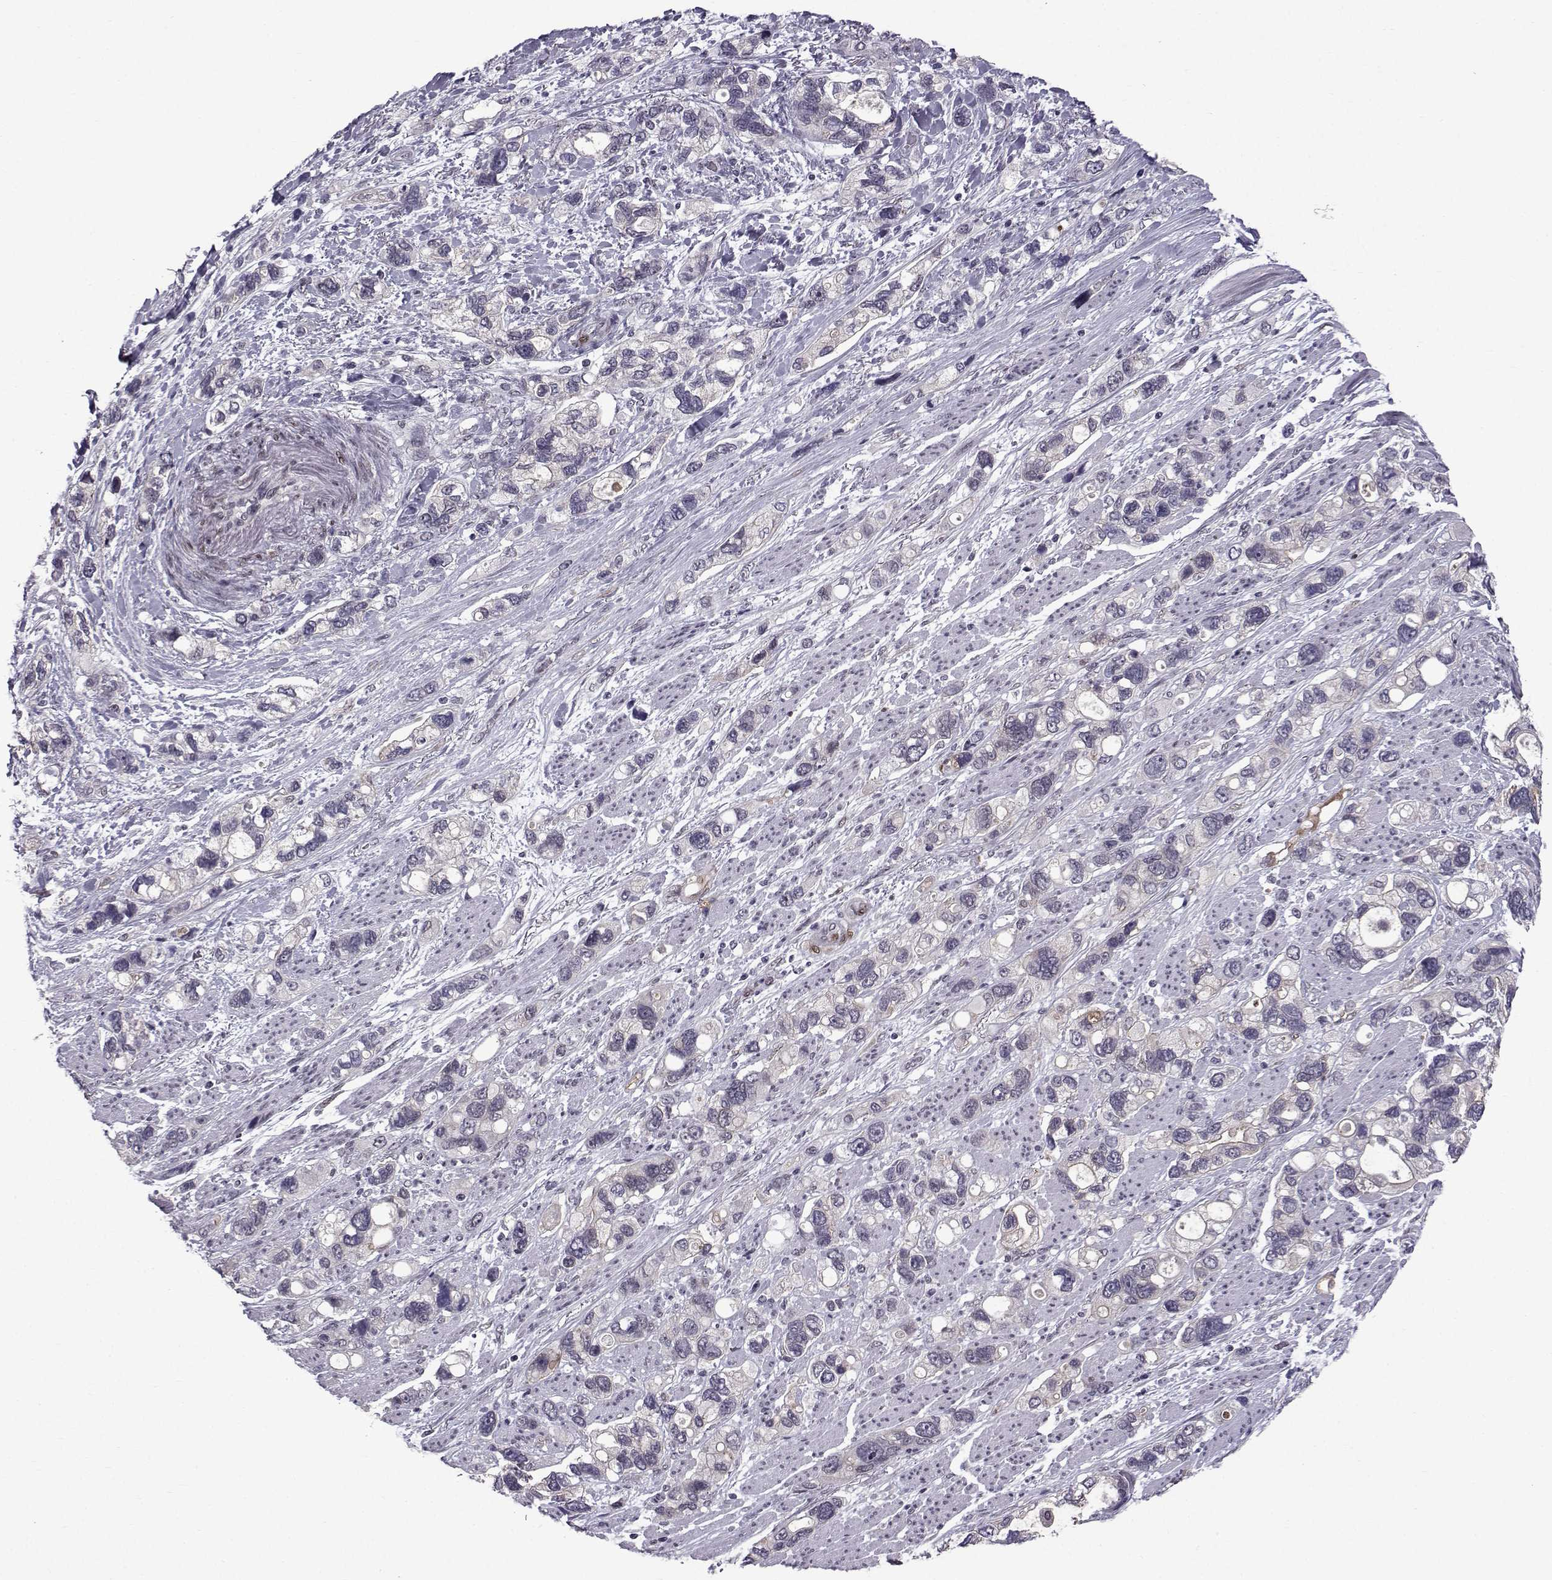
{"staining": {"intensity": "negative", "quantity": "none", "location": "none"}, "tissue": "stomach cancer", "cell_type": "Tumor cells", "image_type": "cancer", "snomed": [{"axis": "morphology", "description": "Adenocarcinoma, NOS"}, {"axis": "topography", "description": "Stomach, upper"}], "caption": "Tumor cells show no significant protein staining in stomach adenocarcinoma. The staining was performed using DAB (3,3'-diaminobenzidine) to visualize the protein expression in brown, while the nuclei were stained in blue with hematoxylin (Magnification: 20x).", "gene": "RBM24", "patient": {"sex": "female", "age": 81}}